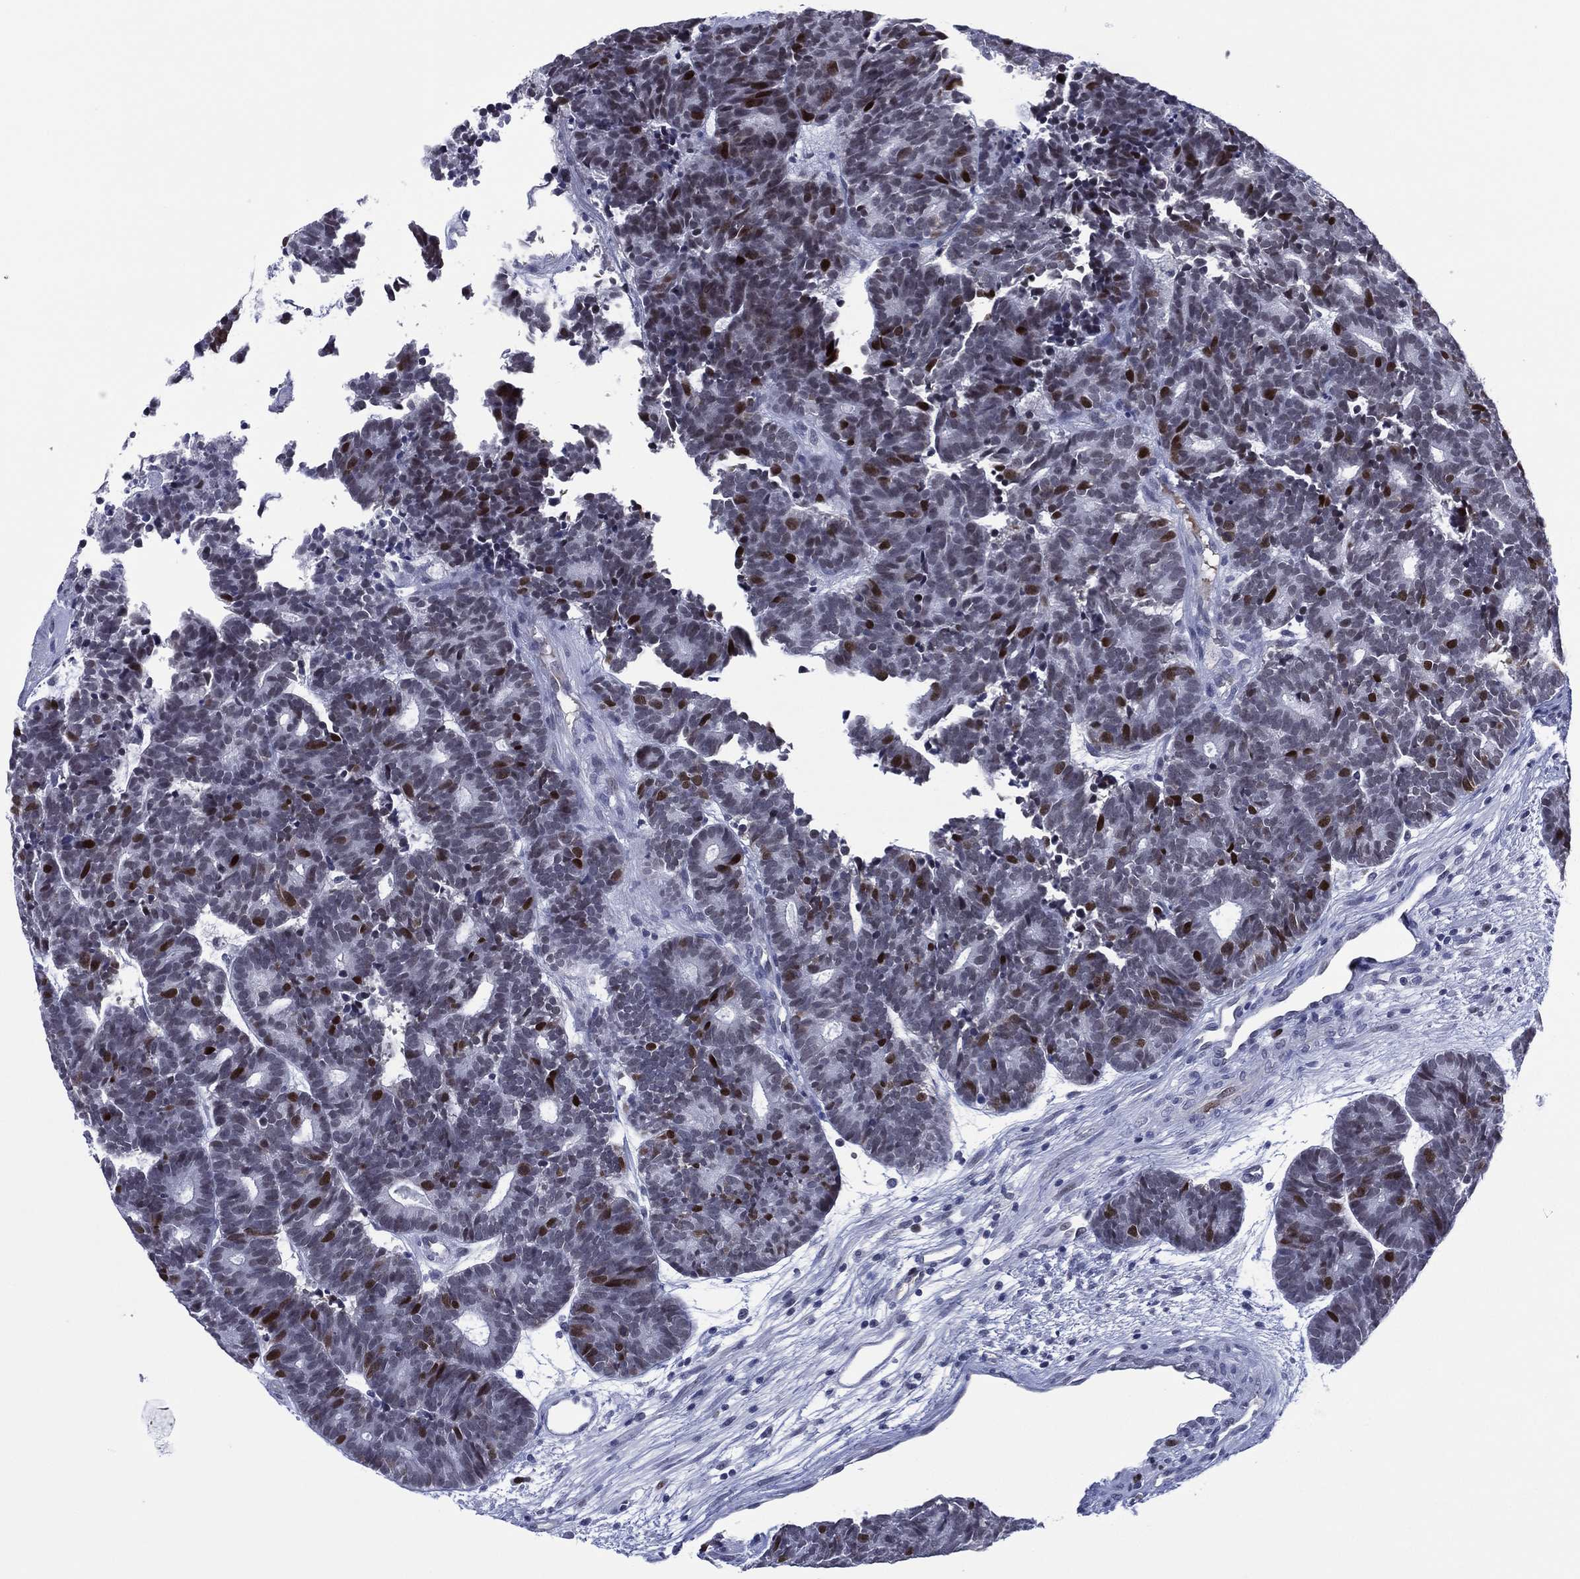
{"staining": {"intensity": "strong", "quantity": "<25%", "location": "nuclear"}, "tissue": "head and neck cancer", "cell_type": "Tumor cells", "image_type": "cancer", "snomed": [{"axis": "morphology", "description": "Adenocarcinoma, NOS"}, {"axis": "topography", "description": "Head-Neck"}], "caption": "Adenocarcinoma (head and neck) was stained to show a protein in brown. There is medium levels of strong nuclear positivity in about <25% of tumor cells. The protein is stained brown, and the nuclei are stained in blue (DAB (3,3'-diaminobenzidine) IHC with brightfield microscopy, high magnification).", "gene": "GATA6", "patient": {"sex": "female", "age": 81}}